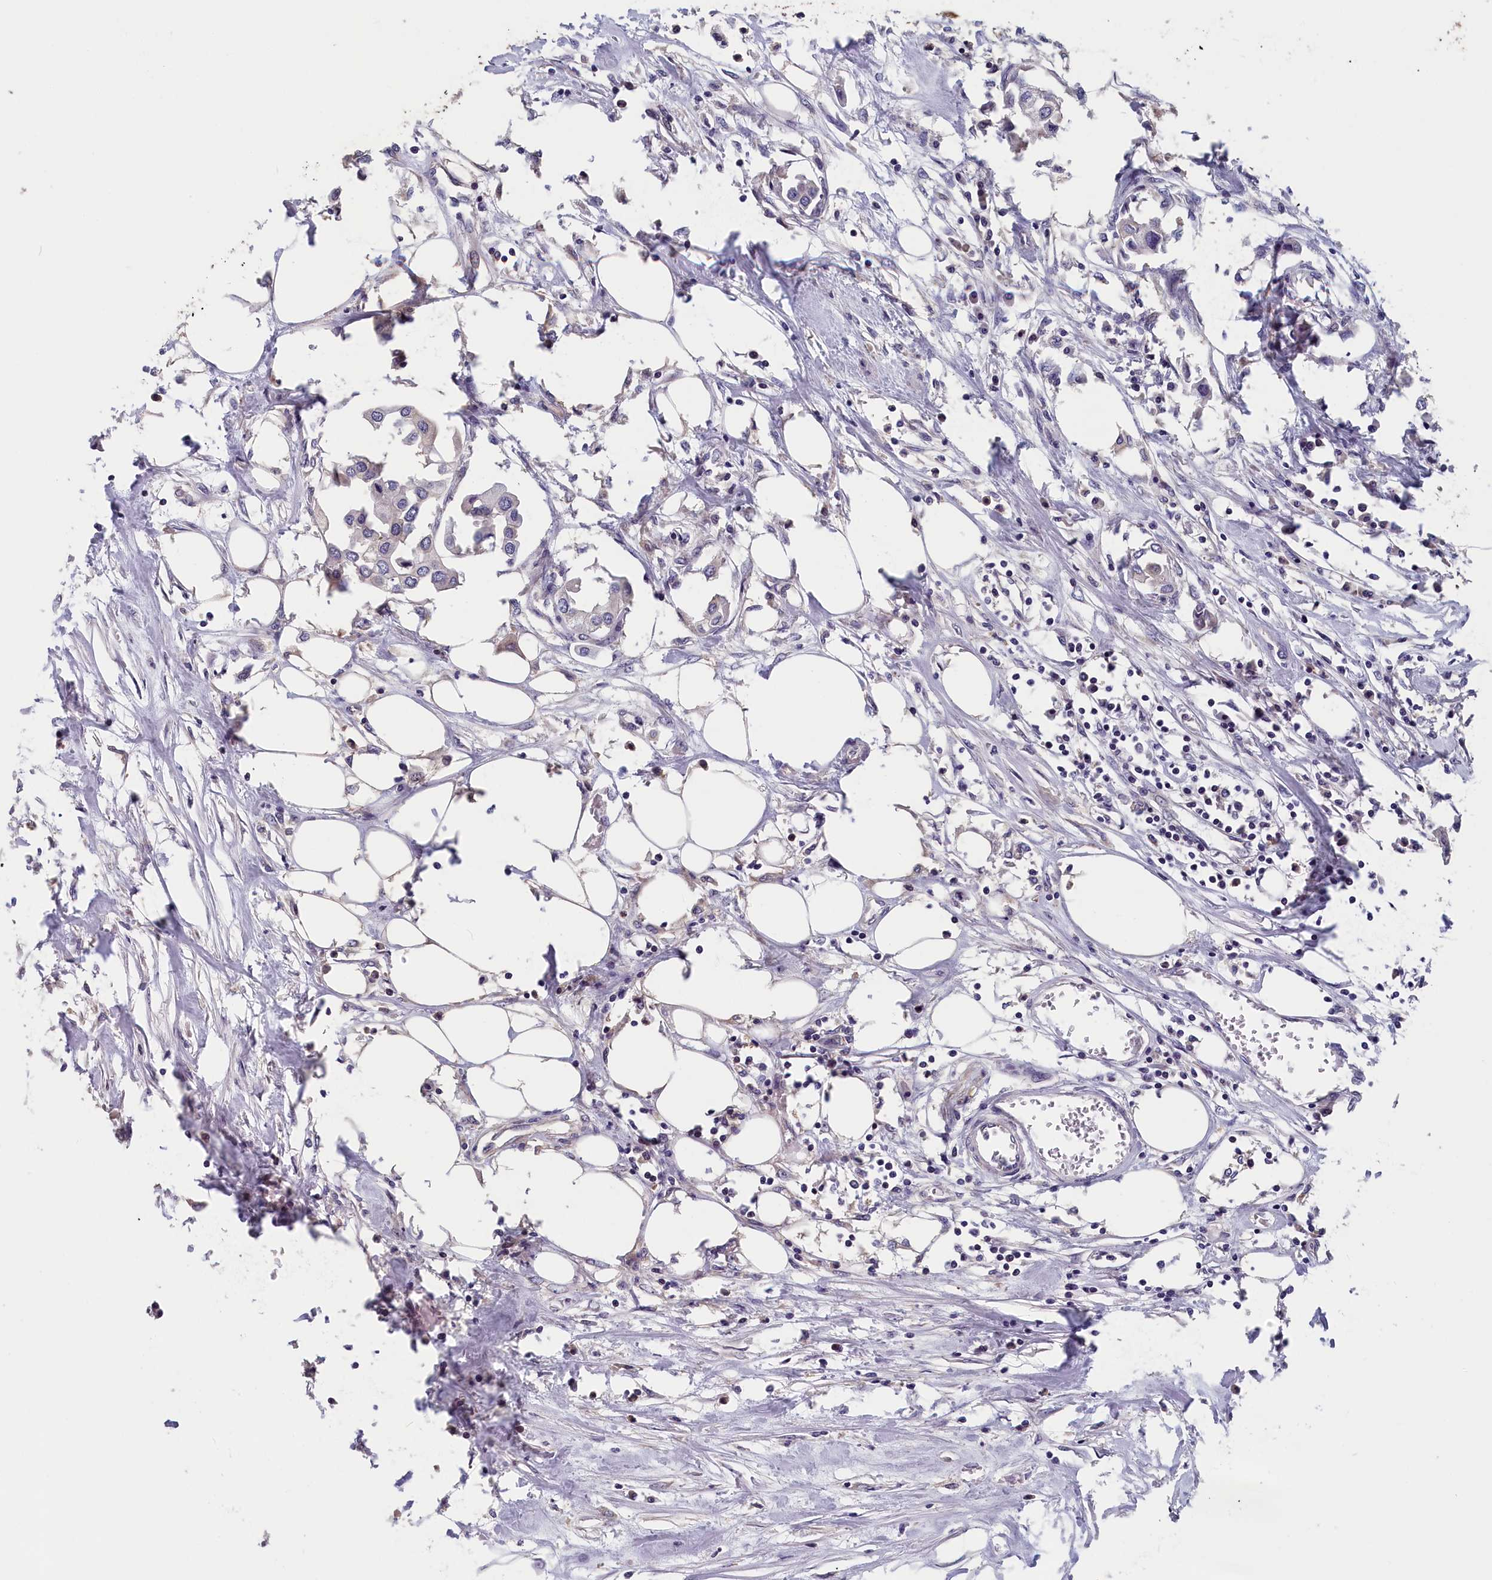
{"staining": {"intensity": "weak", "quantity": "<25%", "location": "cytoplasmic/membranous"}, "tissue": "urothelial cancer", "cell_type": "Tumor cells", "image_type": "cancer", "snomed": [{"axis": "morphology", "description": "Urothelial carcinoma, High grade"}, {"axis": "topography", "description": "Urinary bladder"}], "caption": "DAB (3,3'-diaminobenzidine) immunohistochemical staining of urothelial carcinoma (high-grade) shows no significant positivity in tumor cells. (Immunohistochemistry, brightfield microscopy, high magnification).", "gene": "TMEM116", "patient": {"sex": "male", "age": 64}}